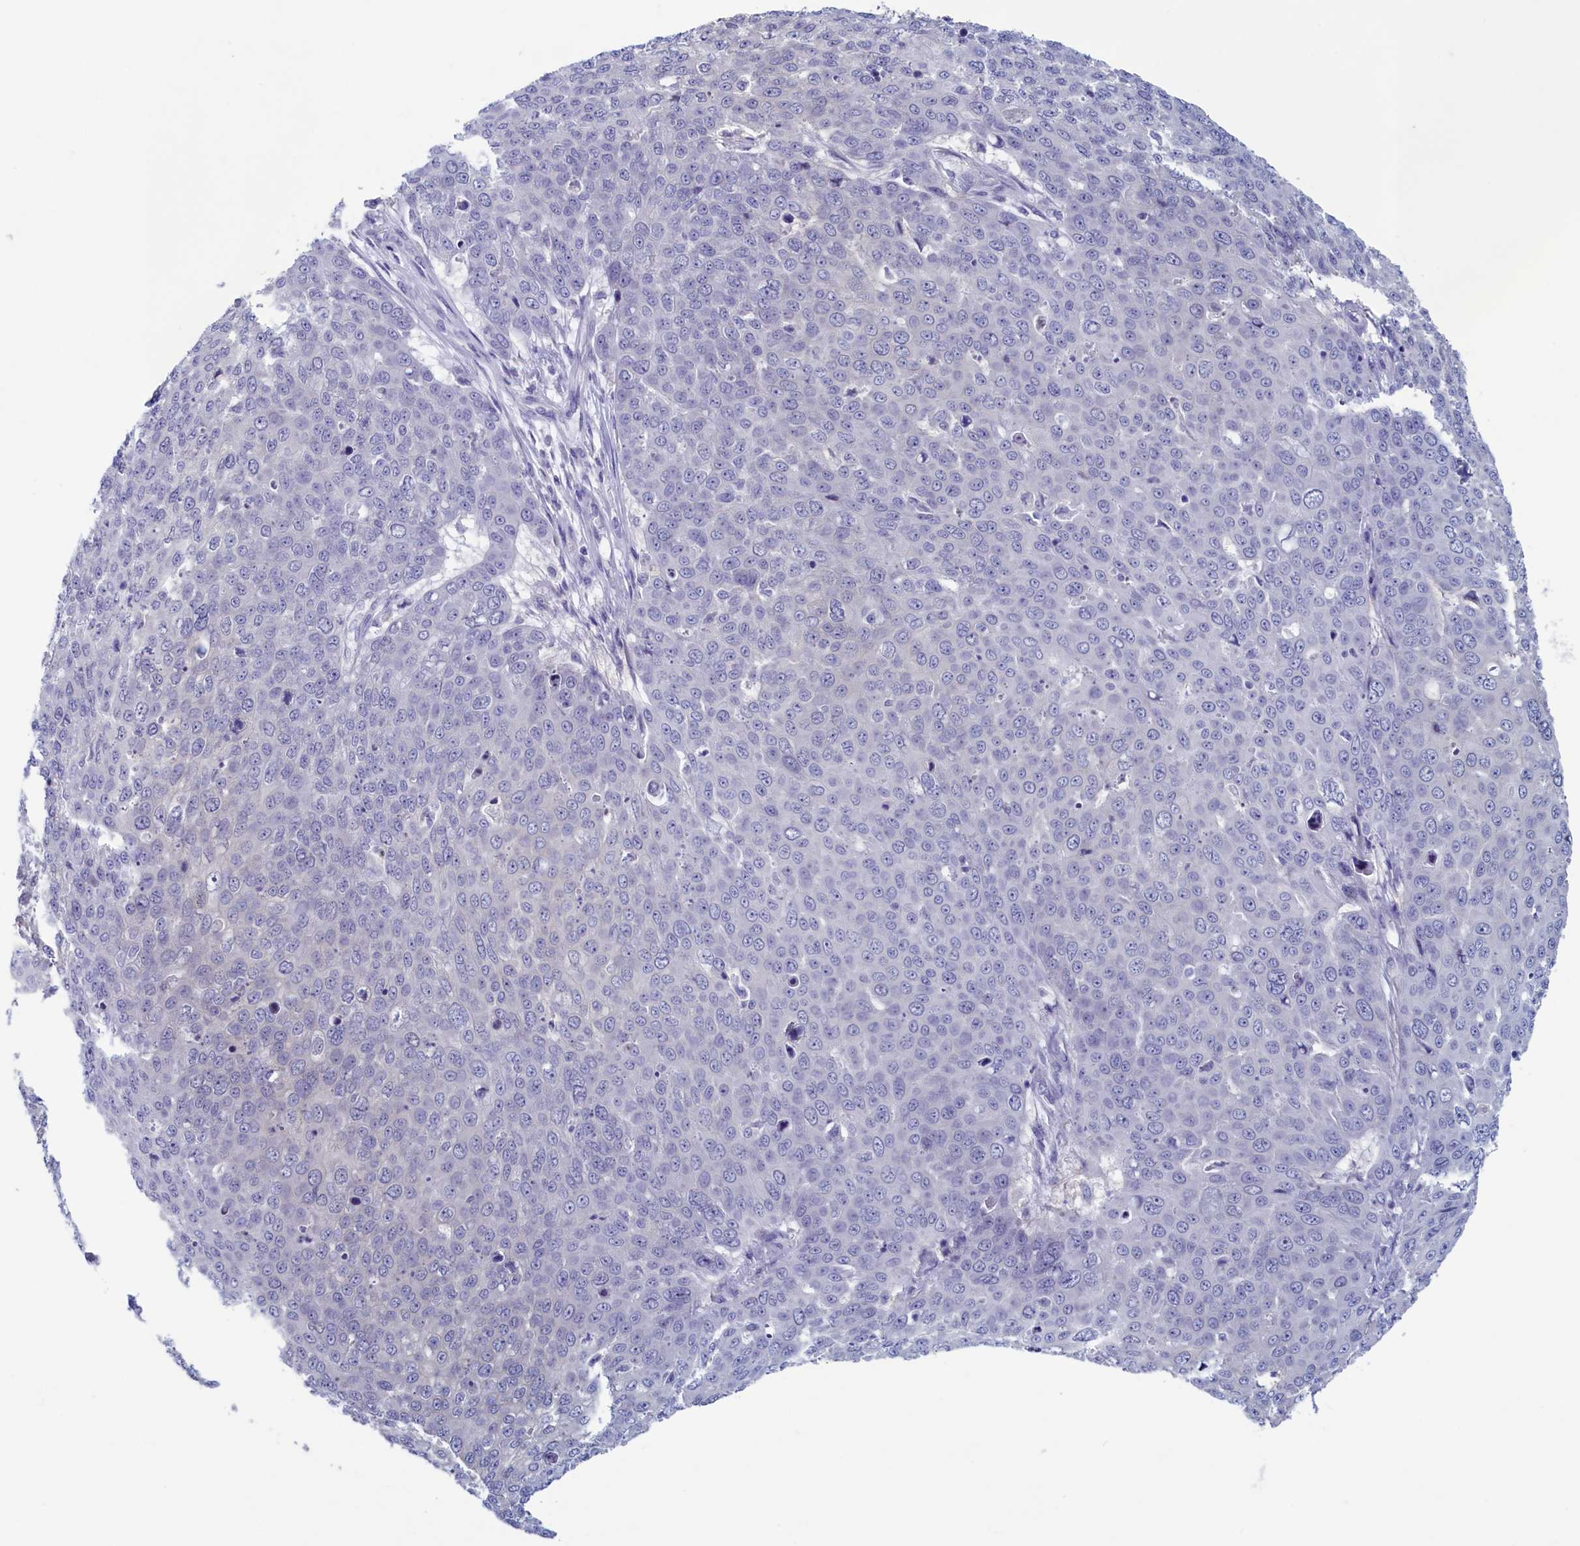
{"staining": {"intensity": "negative", "quantity": "none", "location": "none"}, "tissue": "skin cancer", "cell_type": "Tumor cells", "image_type": "cancer", "snomed": [{"axis": "morphology", "description": "Squamous cell carcinoma, NOS"}, {"axis": "topography", "description": "Skin"}], "caption": "Skin cancer was stained to show a protein in brown. There is no significant staining in tumor cells.", "gene": "WDR76", "patient": {"sex": "male", "age": 71}}